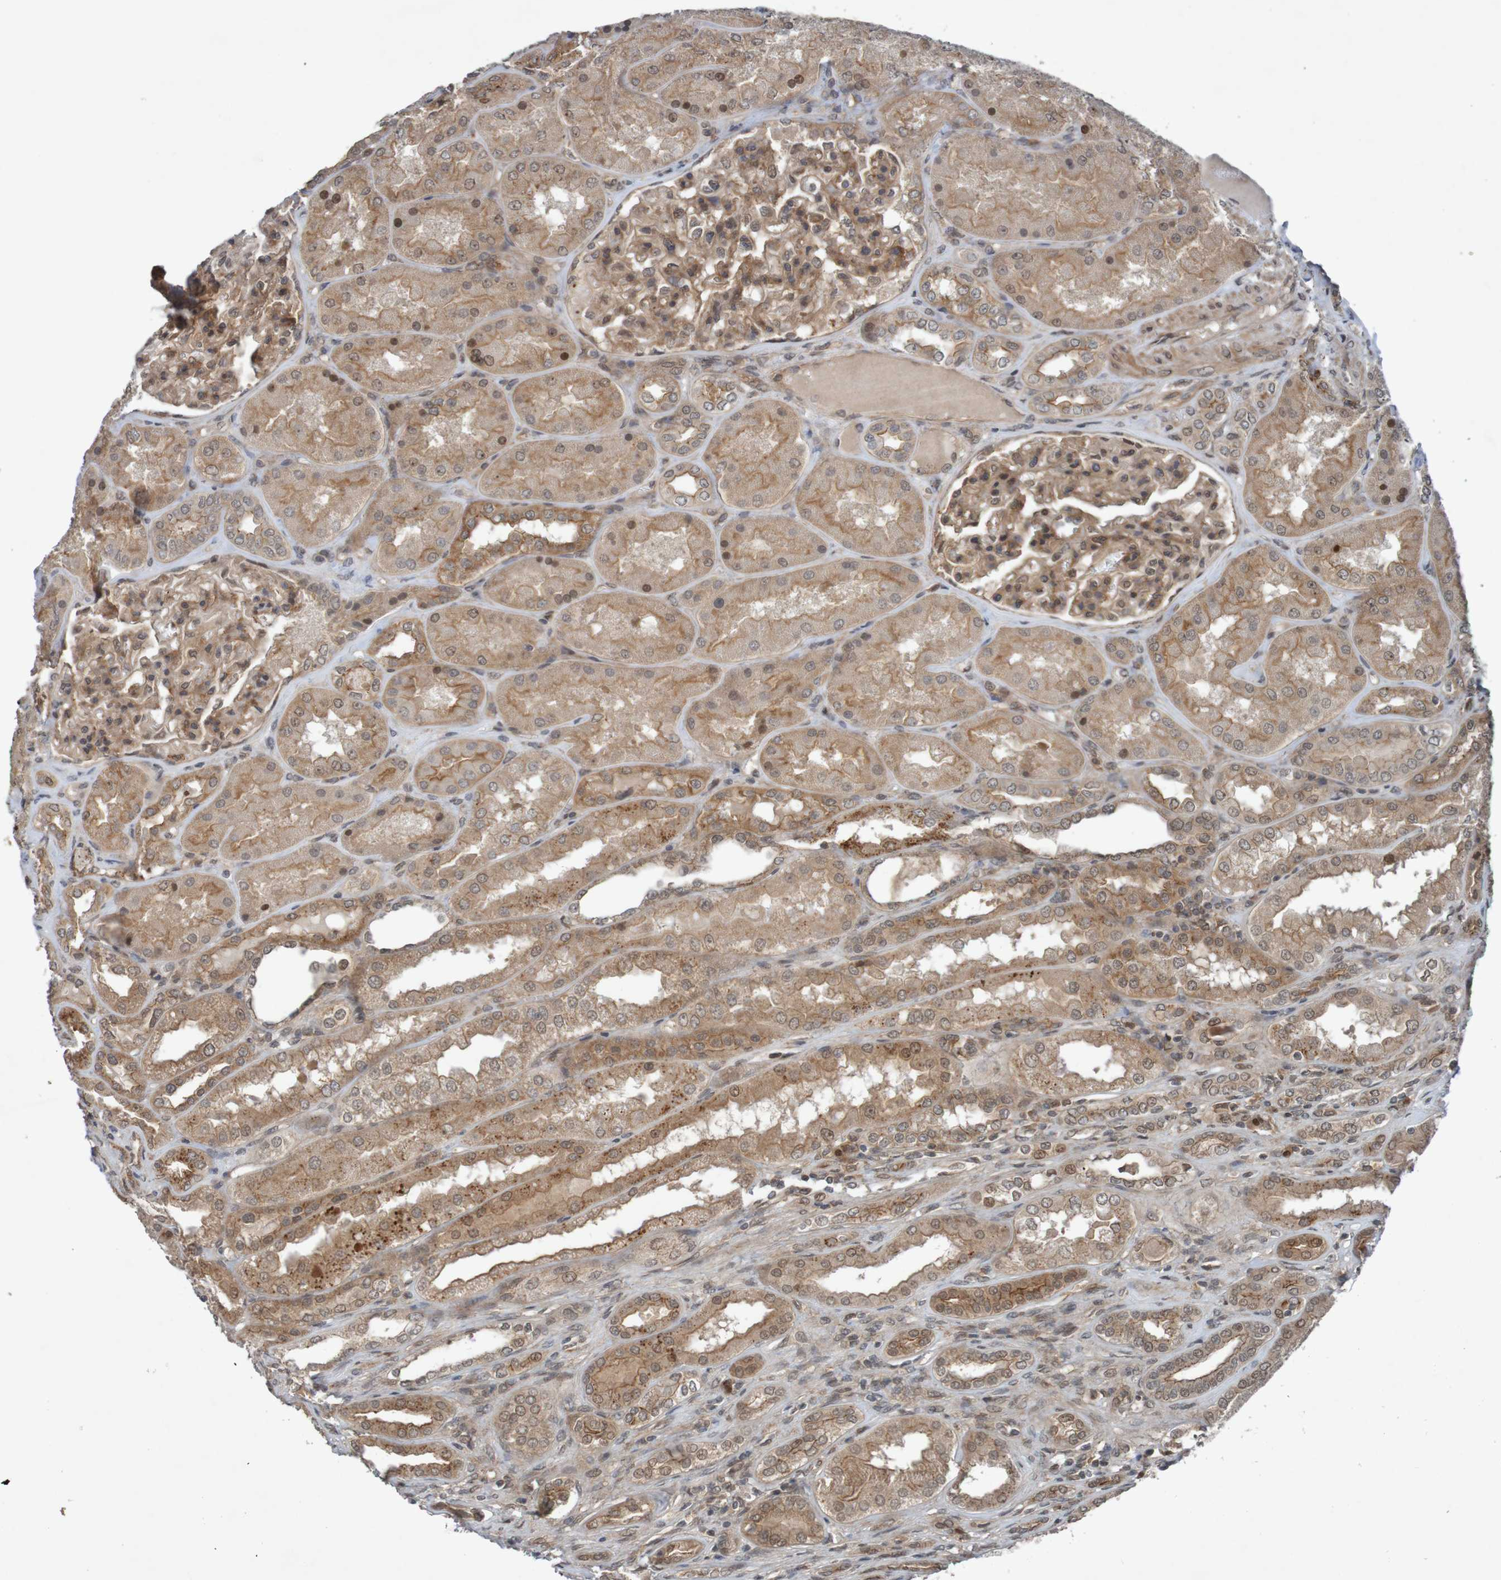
{"staining": {"intensity": "moderate", "quantity": ">75%", "location": "cytoplasmic/membranous"}, "tissue": "kidney", "cell_type": "Cells in glomeruli", "image_type": "normal", "snomed": [{"axis": "morphology", "description": "Normal tissue, NOS"}, {"axis": "topography", "description": "Kidney"}], "caption": "Brown immunohistochemical staining in normal kidney demonstrates moderate cytoplasmic/membranous staining in approximately >75% of cells in glomeruli. (IHC, brightfield microscopy, high magnification).", "gene": "ARHGEF11", "patient": {"sex": "female", "age": 56}}